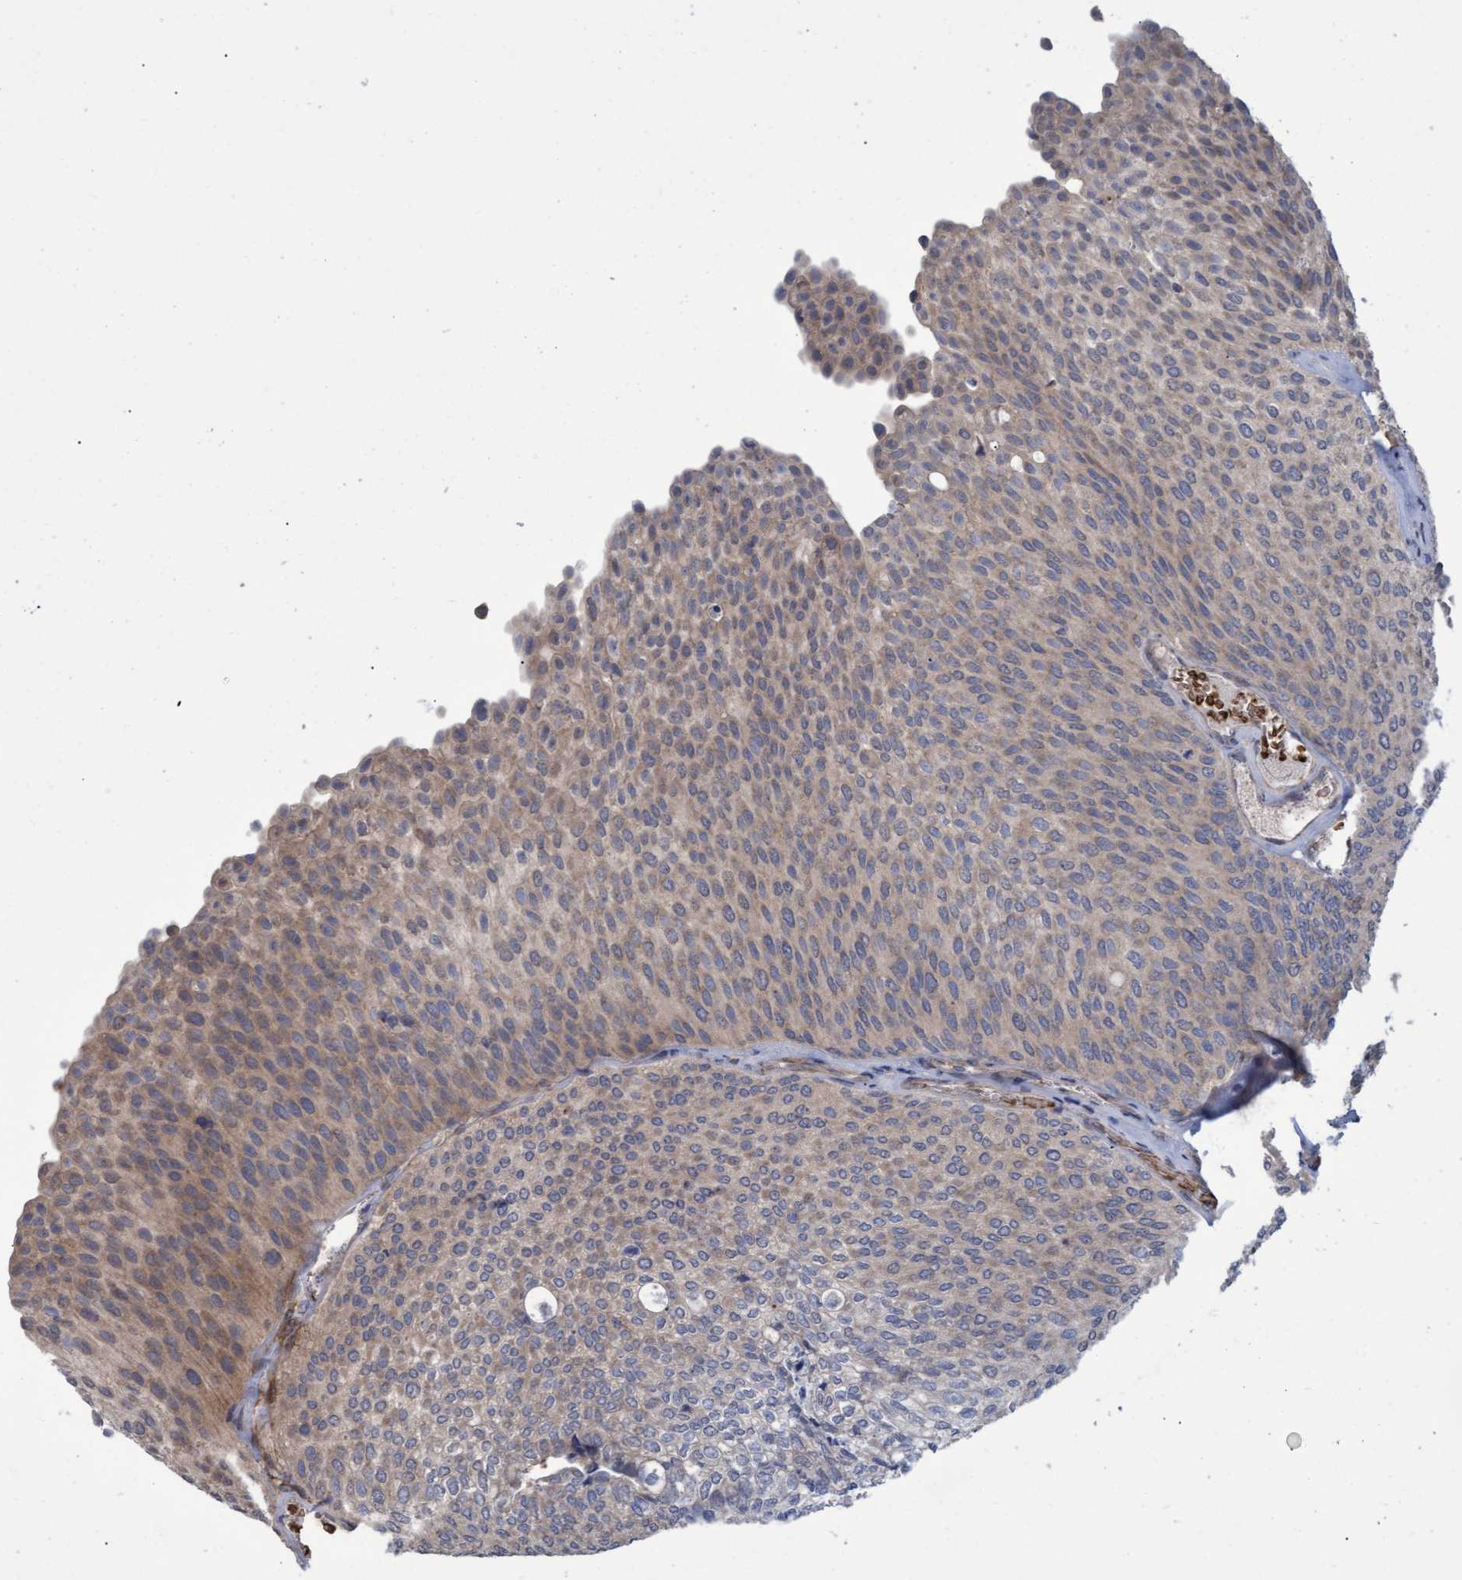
{"staining": {"intensity": "weak", "quantity": "25%-75%", "location": "cytoplasmic/membranous"}, "tissue": "urothelial cancer", "cell_type": "Tumor cells", "image_type": "cancer", "snomed": [{"axis": "morphology", "description": "Urothelial carcinoma, Low grade"}, {"axis": "topography", "description": "Urinary bladder"}], "caption": "IHC of urothelial cancer displays low levels of weak cytoplasmic/membranous positivity in about 25%-75% of tumor cells.", "gene": "NAA15", "patient": {"sex": "female", "age": 79}}